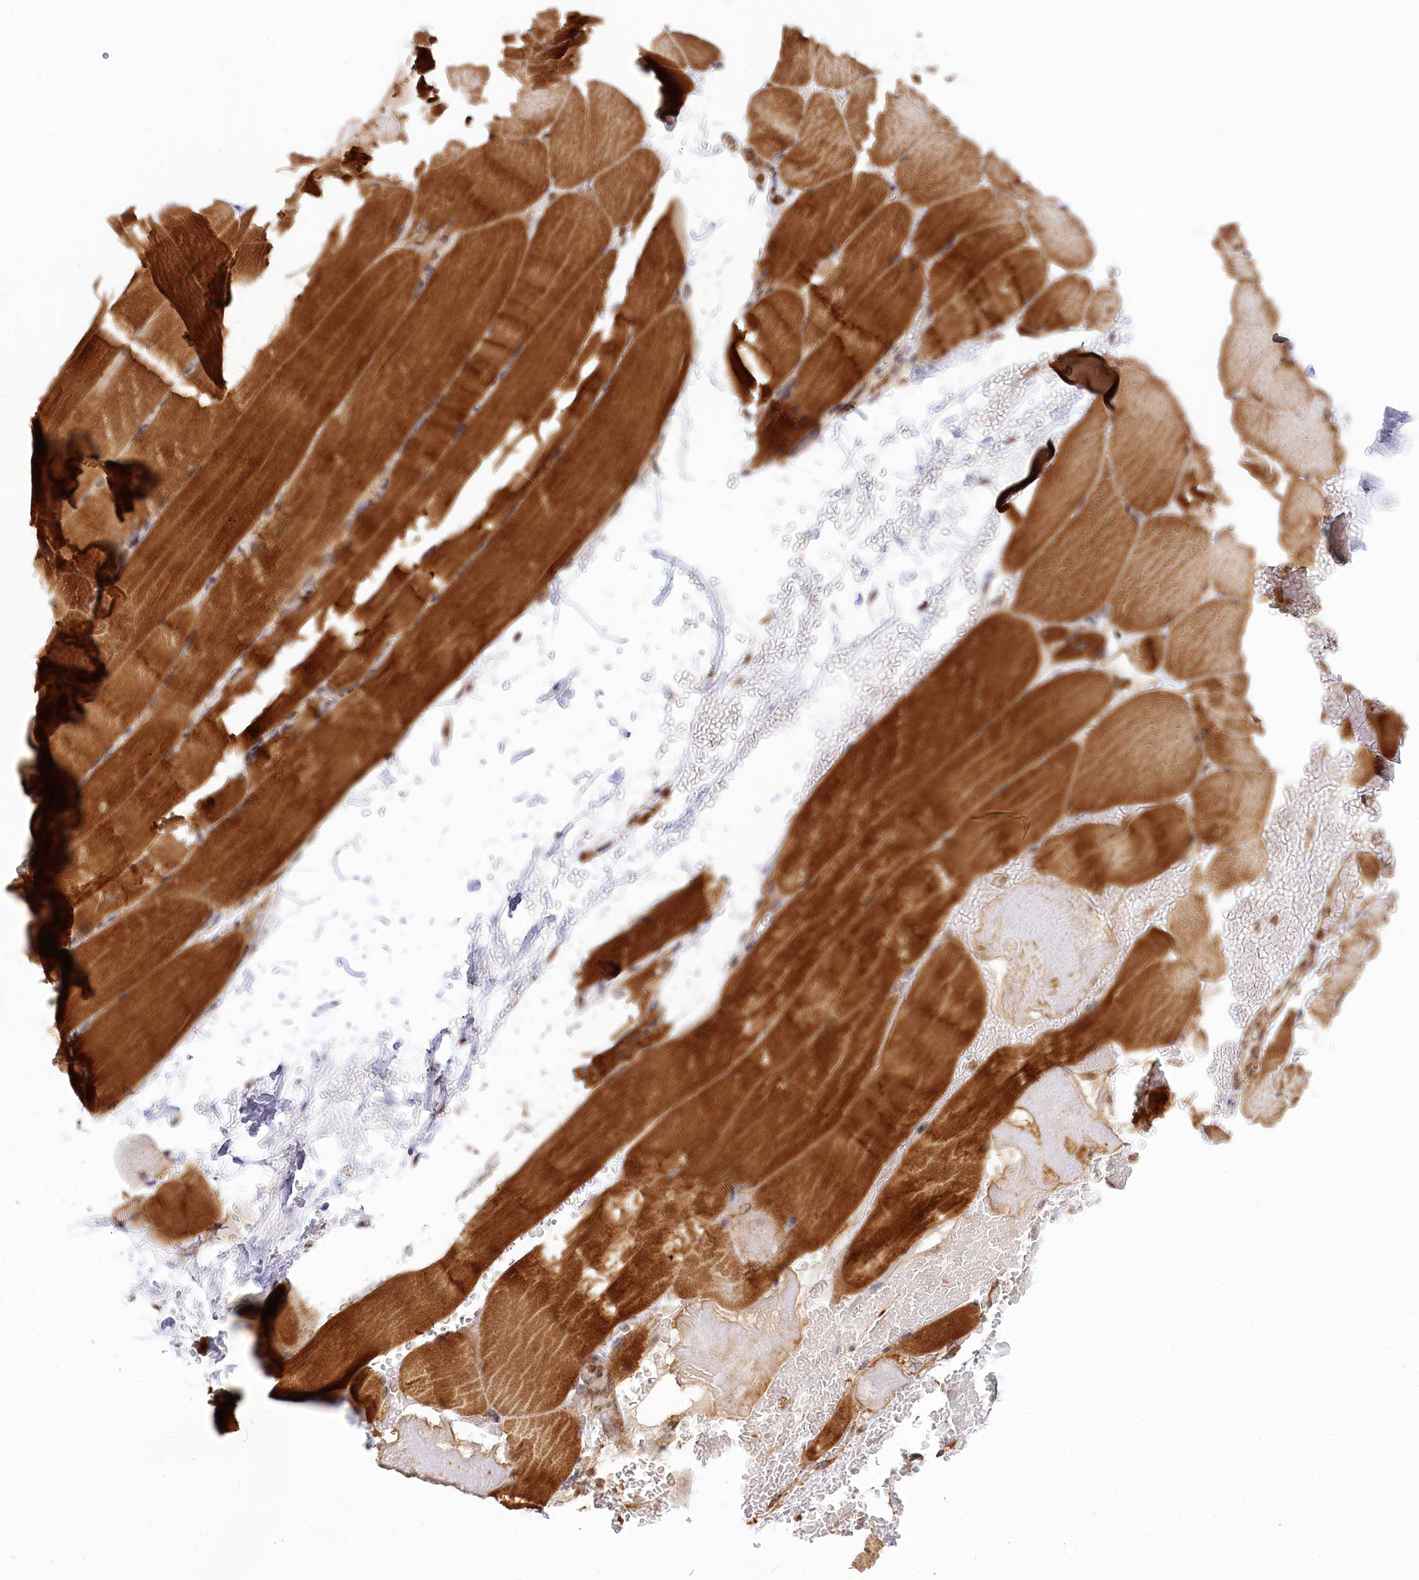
{"staining": {"intensity": "strong", "quantity": ">75%", "location": "cytoplasmic/membranous"}, "tissue": "skeletal muscle", "cell_type": "Myocytes", "image_type": "normal", "snomed": [{"axis": "morphology", "description": "Normal tissue, NOS"}, {"axis": "topography", "description": "Skeletal muscle"}, {"axis": "topography", "description": "Parathyroid gland"}], "caption": "Immunohistochemical staining of normal human skeletal muscle displays high levels of strong cytoplasmic/membranous positivity in about >75% of myocytes.", "gene": "CEP70", "patient": {"sex": "female", "age": 37}}